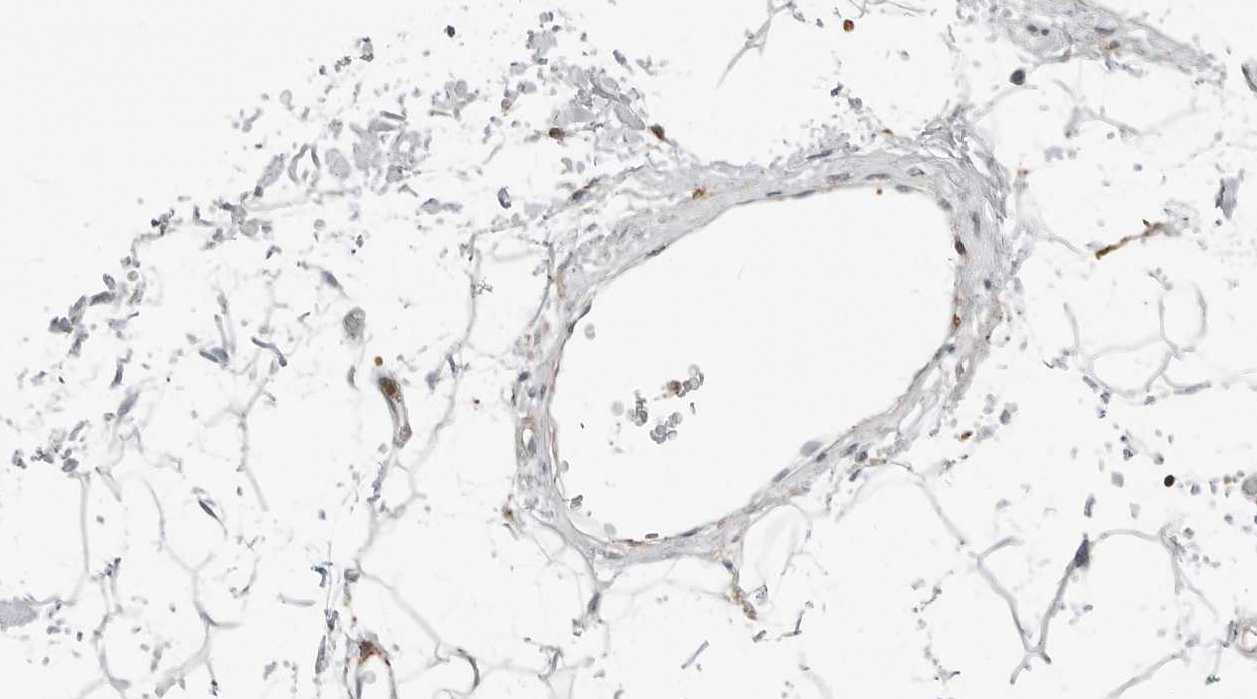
{"staining": {"intensity": "negative", "quantity": "none", "location": "none"}, "tissue": "adipose tissue", "cell_type": "Adipocytes", "image_type": "normal", "snomed": [{"axis": "morphology", "description": "Normal tissue, NOS"}, {"axis": "topography", "description": "Soft tissue"}], "caption": "A micrograph of human adipose tissue is negative for staining in adipocytes.", "gene": "LEFTY2", "patient": {"sex": "male", "age": 72}}